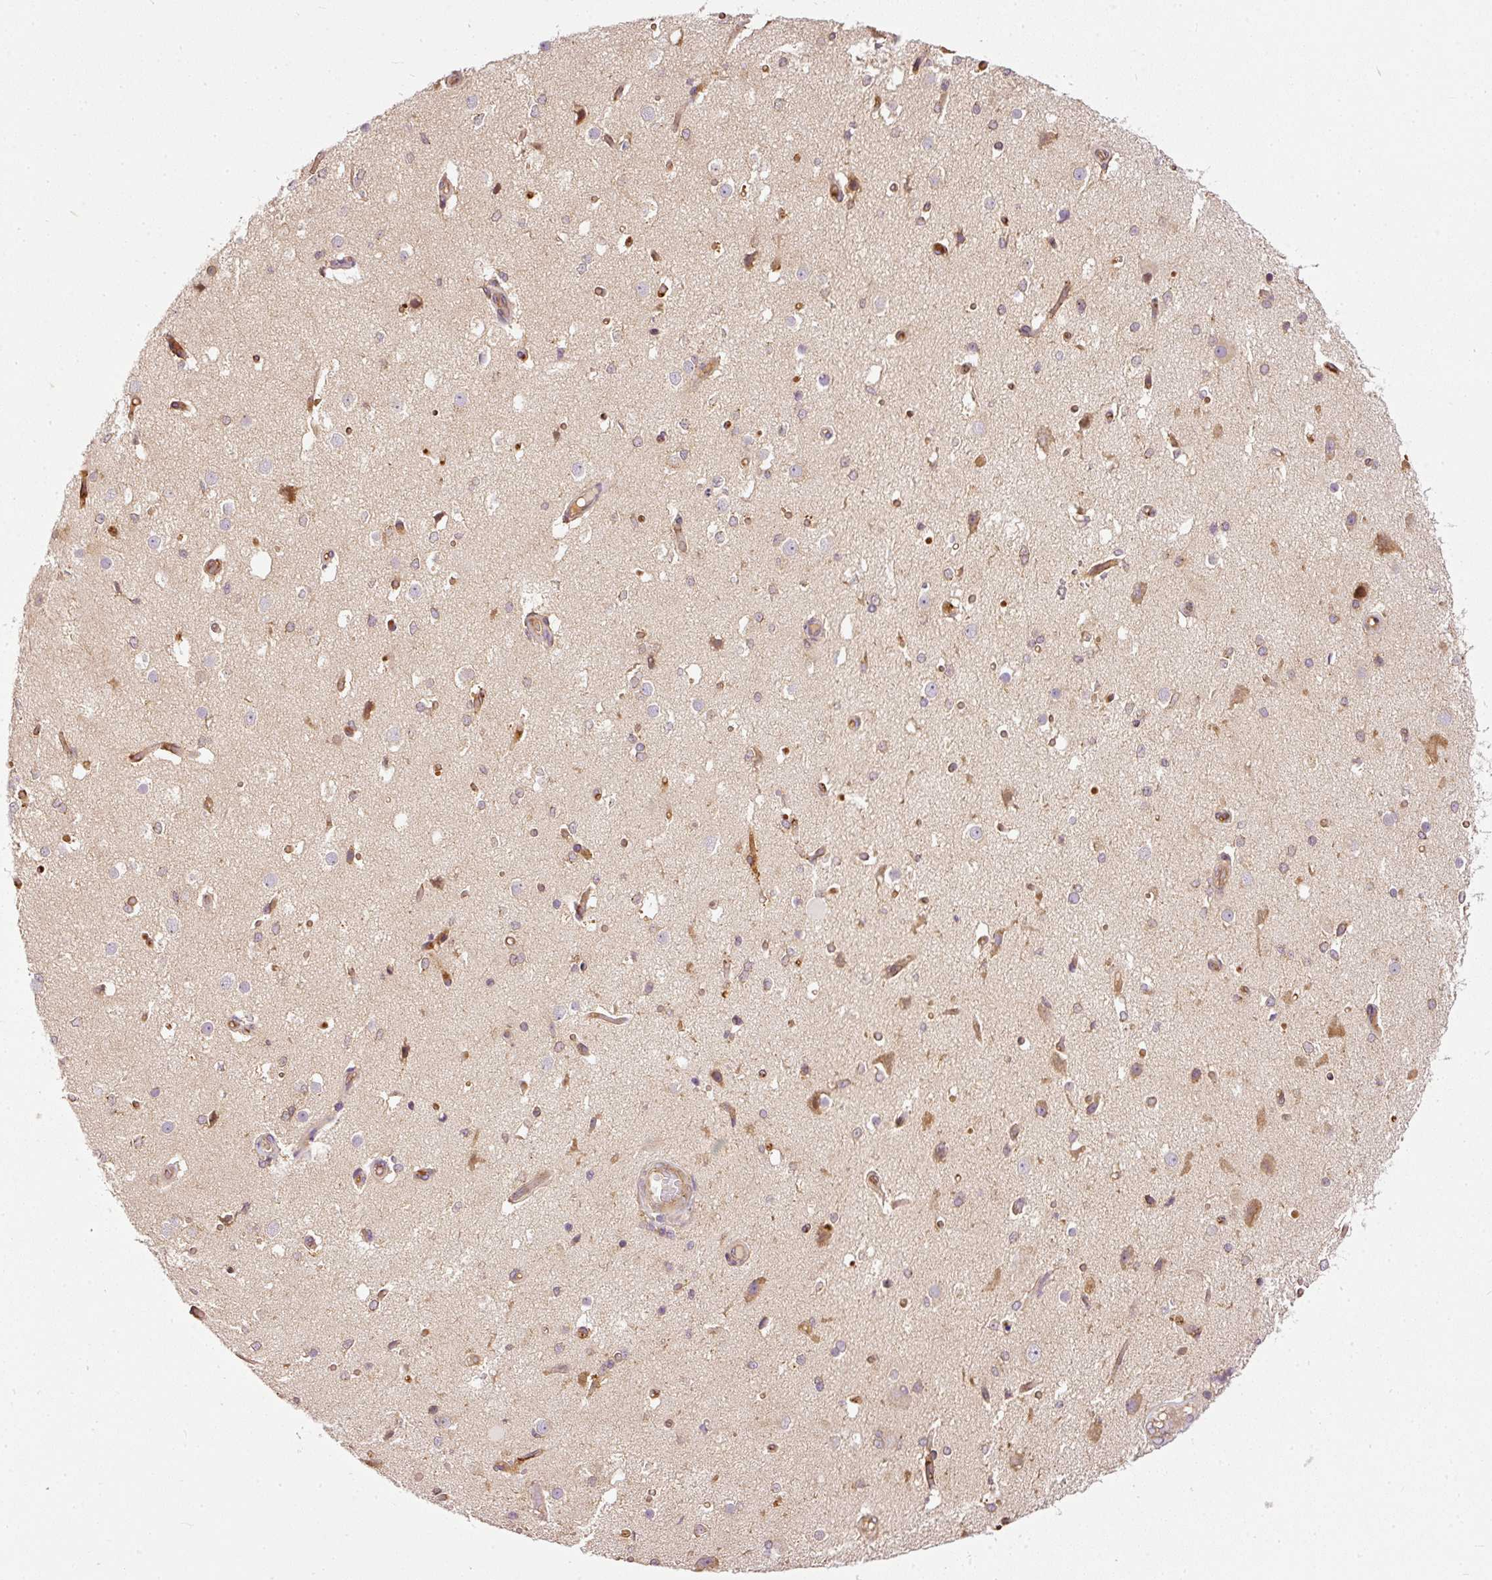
{"staining": {"intensity": "moderate", "quantity": ">75%", "location": "cytoplasmic/membranous"}, "tissue": "cerebral cortex", "cell_type": "Endothelial cells", "image_type": "normal", "snomed": [{"axis": "morphology", "description": "Normal tissue, NOS"}, {"axis": "morphology", "description": "Inflammation, NOS"}, {"axis": "topography", "description": "Cerebral cortex"}], "caption": "An image of human cerebral cortex stained for a protein reveals moderate cytoplasmic/membranous brown staining in endothelial cells. The staining is performed using DAB brown chromogen to label protein expression. The nuclei are counter-stained blue using hematoxylin.", "gene": "MIF4GD", "patient": {"sex": "male", "age": 6}}